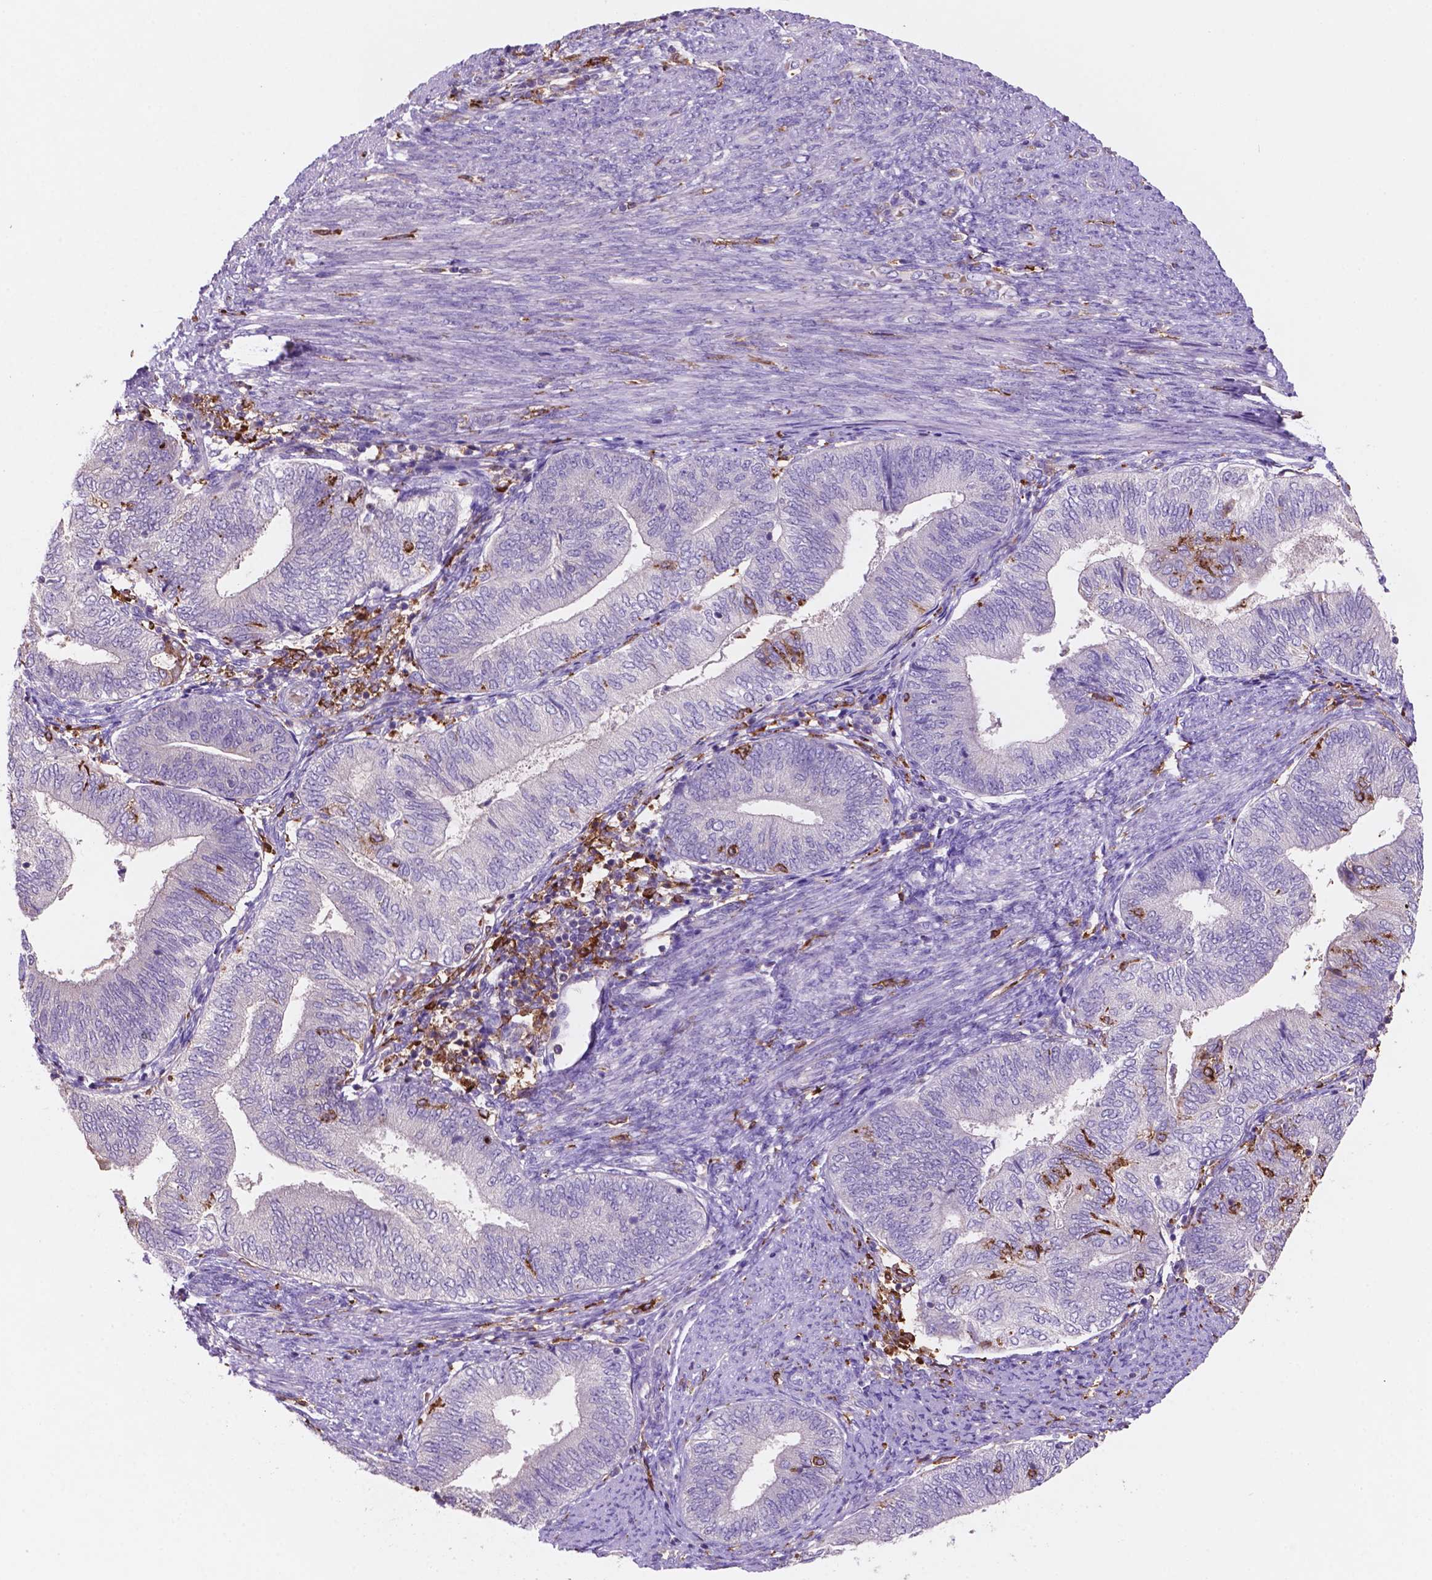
{"staining": {"intensity": "negative", "quantity": "none", "location": "none"}, "tissue": "endometrial cancer", "cell_type": "Tumor cells", "image_type": "cancer", "snomed": [{"axis": "morphology", "description": "Adenocarcinoma, NOS"}, {"axis": "topography", "description": "Endometrium"}], "caption": "Immunohistochemistry histopathology image of neoplastic tissue: endometrial adenocarcinoma stained with DAB shows no significant protein expression in tumor cells.", "gene": "MKRN2OS", "patient": {"sex": "female", "age": 65}}